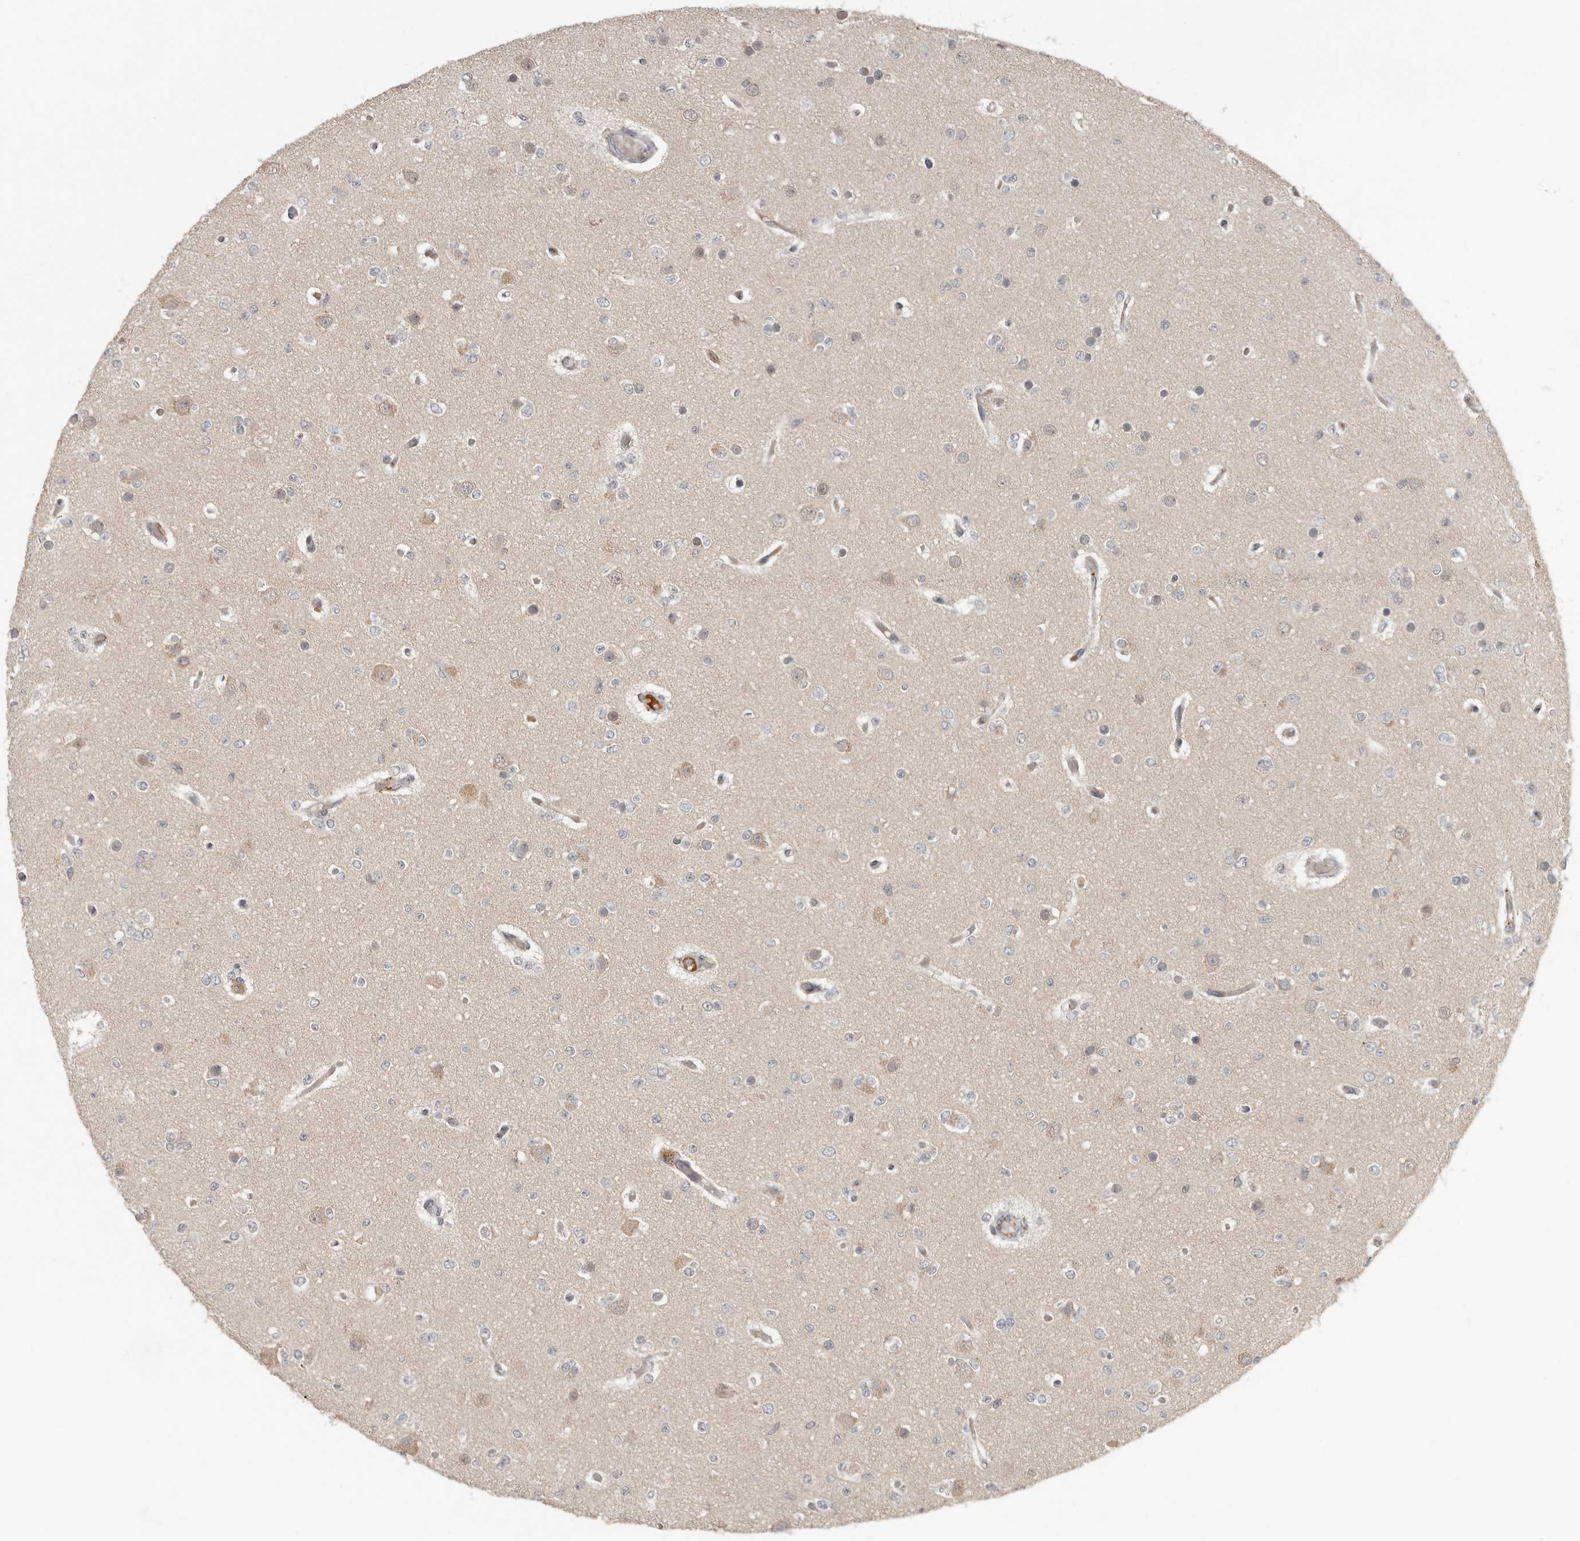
{"staining": {"intensity": "weak", "quantity": "<25%", "location": "cytoplasmic/membranous"}, "tissue": "glioma", "cell_type": "Tumor cells", "image_type": "cancer", "snomed": [{"axis": "morphology", "description": "Glioma, malignant, Low grade"}, {"axis": "topography", "description": "Brain"}], "caption": "Immunohistochemical staining of glioma displays no significant expression in tumor cells.", "gene": "LRGUK", "patient": {"sex": "female", "age": 22}}